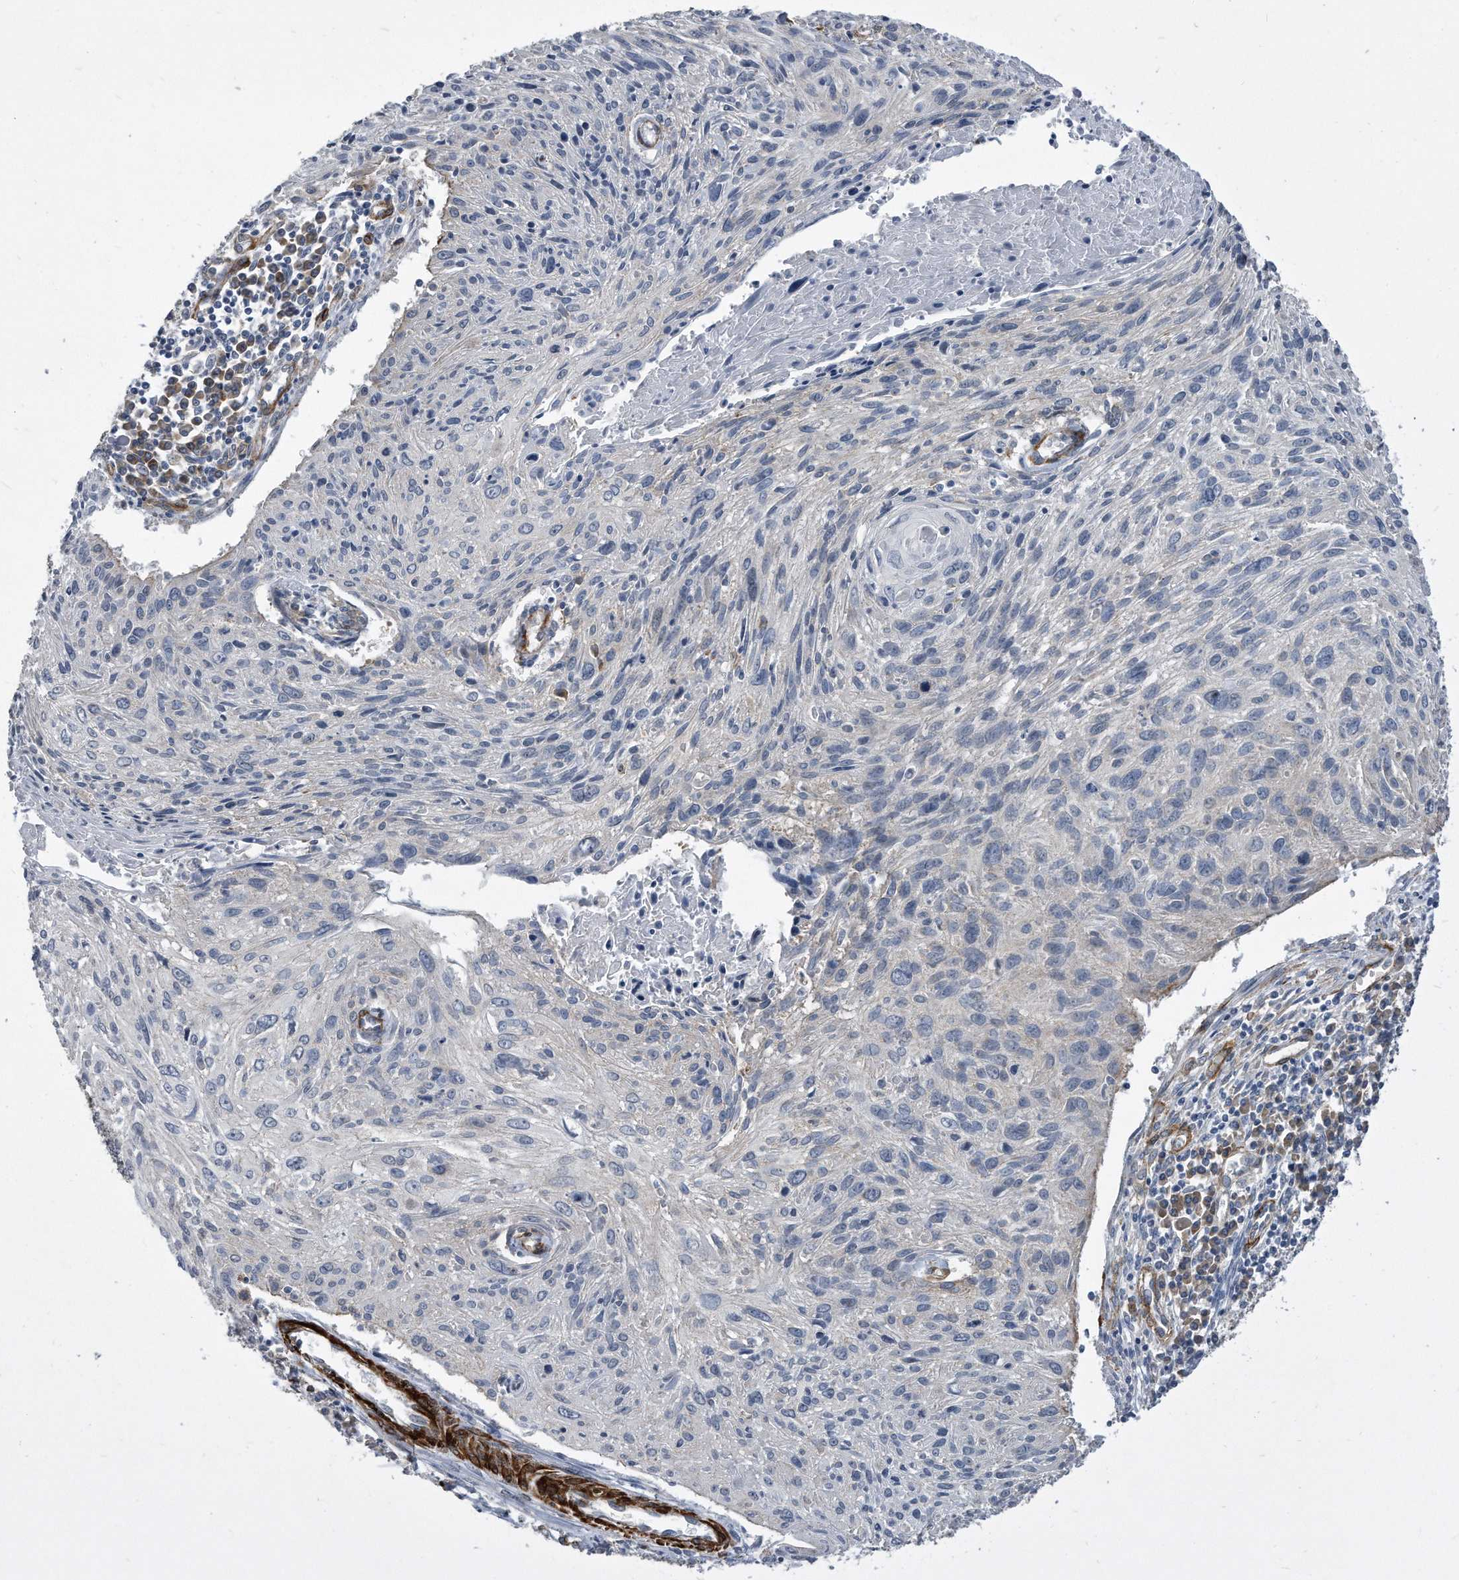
{"staining": {"intensity": "negative", "quantity": "none", "location": "none"}, "tissue": "cervical cancer", "cell_type": "Tumor cells", "image_type": "cancer", "snomed": [{"axis": "morphology", "description": "Squamous cell carcinoma, NOS"}, {"axis": "topography", "description": "Cervix"}], "caption": "Protein analysis of squamous cell carcinoma (cervical) reveals no significant staining in tumor cells.", "gene": "EIF2B4", "patient": {"sex": "female", "age": 51}}